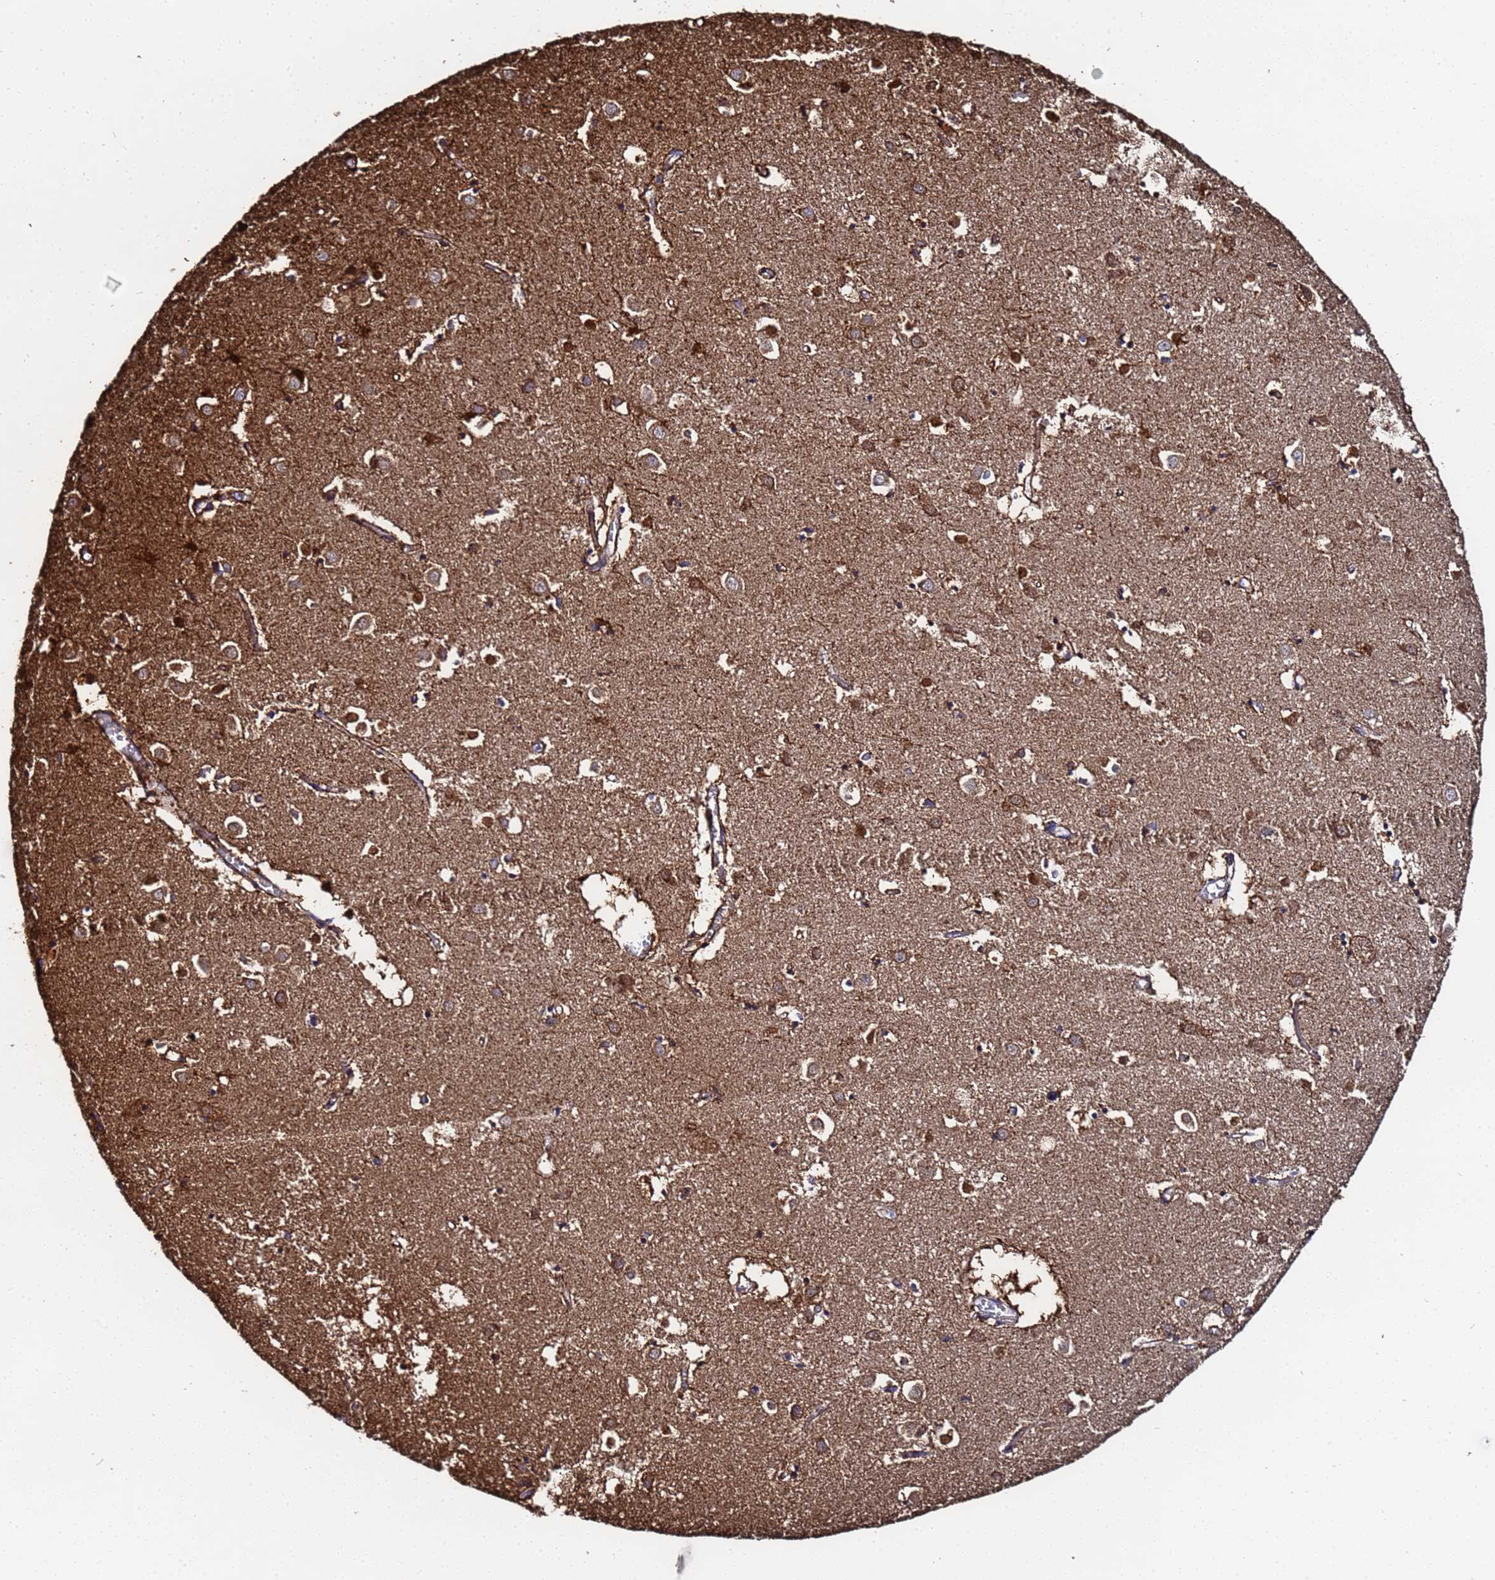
{"staining": {"intensity": "strong", "quantity": "25%-75%", "location": "cytoplasmic/membranous"}, "tissue": "caudate", "cell_type": "Glial cells", "image_type": "normal", "snomed": [{"axis": "morphology", "description": "Normal tissue, NOS"}, {"axis": "topography", "description": "Lateral ventricle wall"}], "caption": "A photomicrograph of caudate stained for a protein reveals strong cytoplasmic/membranous brown staining in glial cells. (DAB IHC with brightfield microscopy, high magnification).", "gene": "GLUD1", "patient": {"sex": "male", "age": 70}}